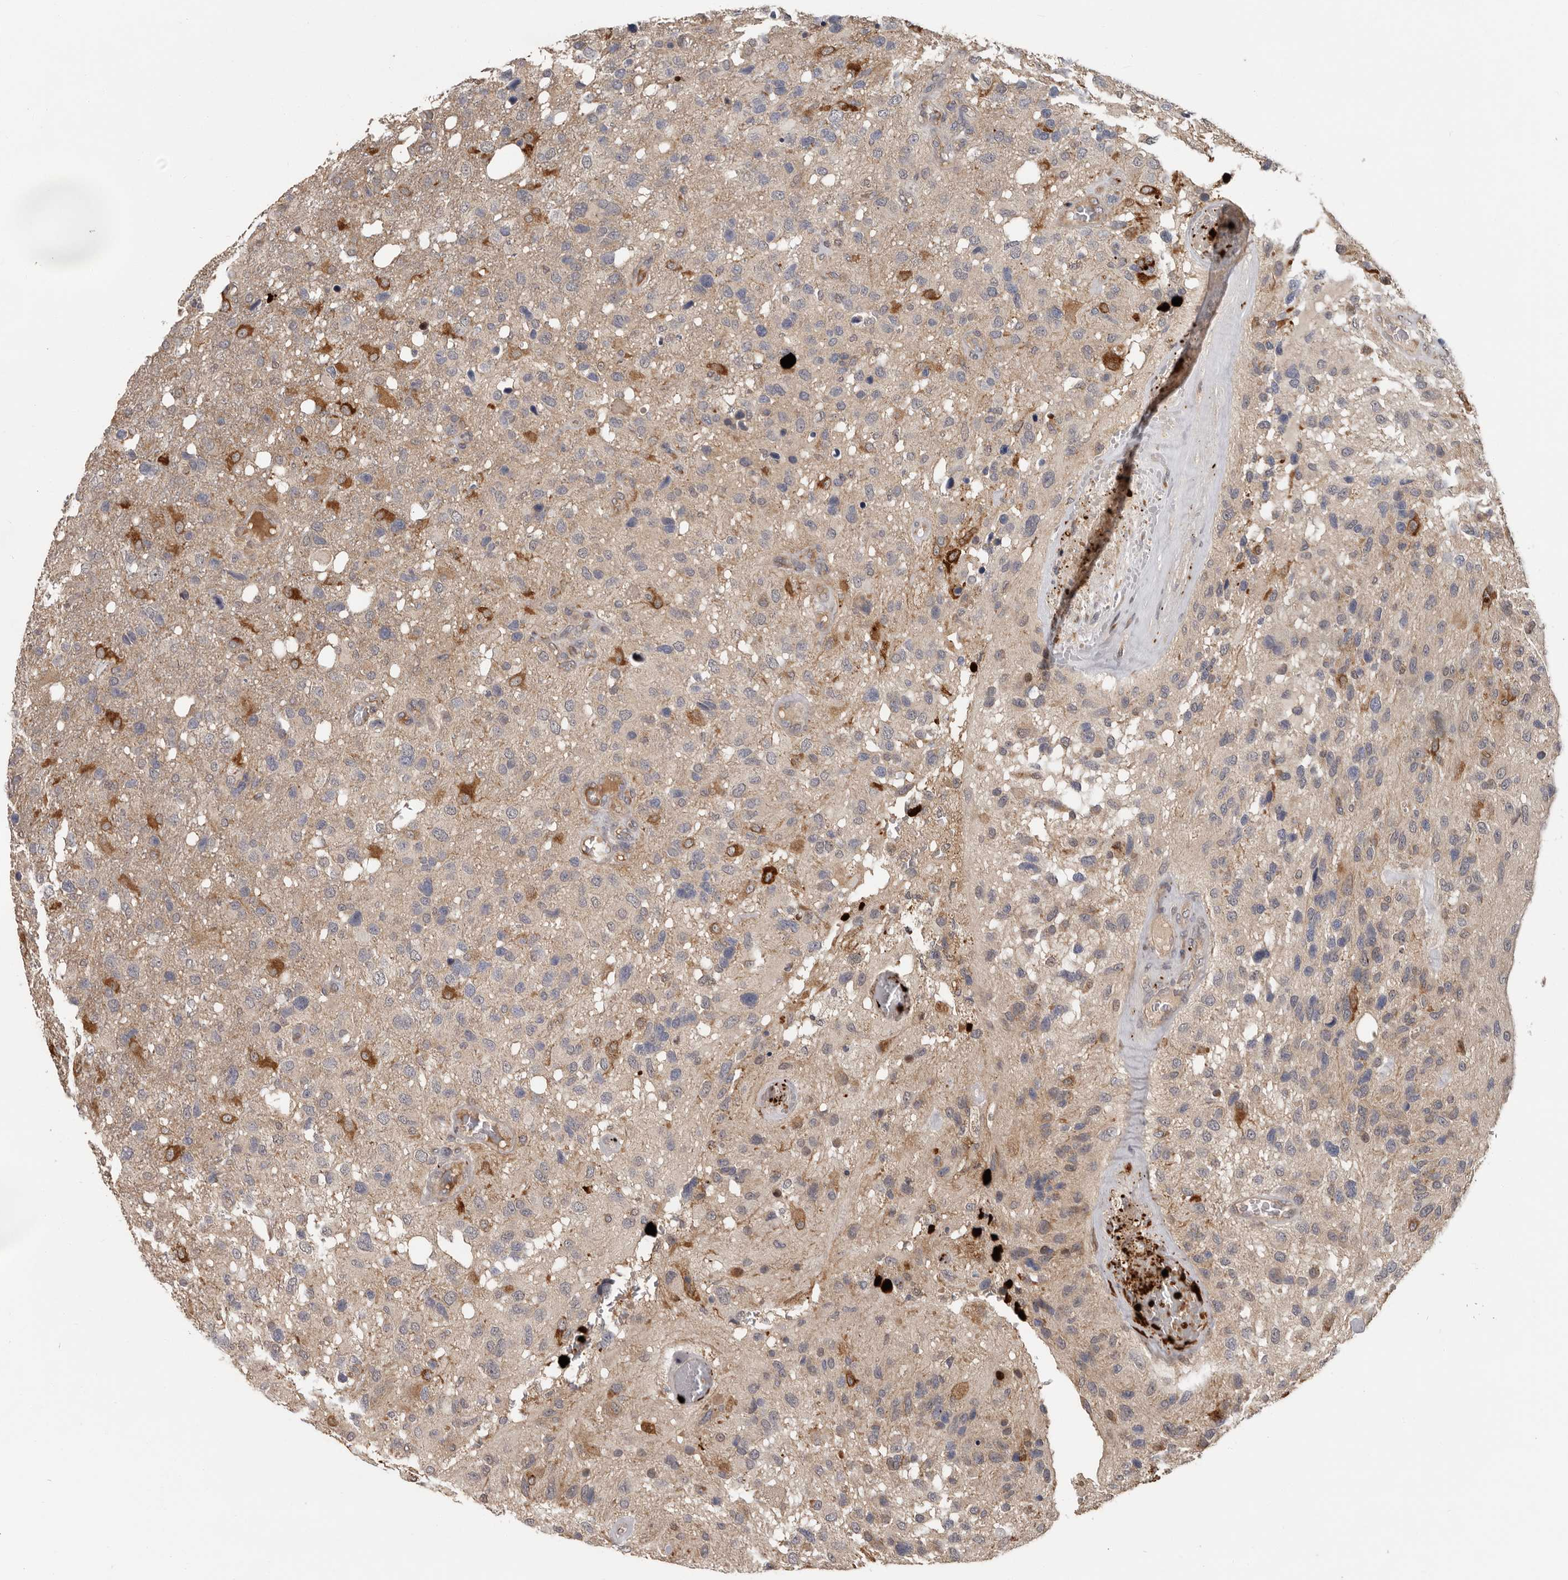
{"staining": {"intensity": "moderate", "quantity": "<25%", "location": "cytoplasmic/membranous"}, "tissue": "glioma", "cell_type": "Tumor cells", "image_type": "cancer", "snomed": [{"axis": "morphology", "description": "Glioma, malignant, High grade"}, {"axis": "topography", "description": "Brain"}], "caption": "Immunohistochemical staining of glioma shows low levels of moderate cytoplasmic/membranous protein positivity in about <25% of tumor cells. The staining was performed using DAB (3,3'-diaminobenzidine), with brown indicating positive protein expression. Nuclei are stained blue with hematoxylin.", "gene": "MTF1", "patient": {"sex": "female", "age": 58}}